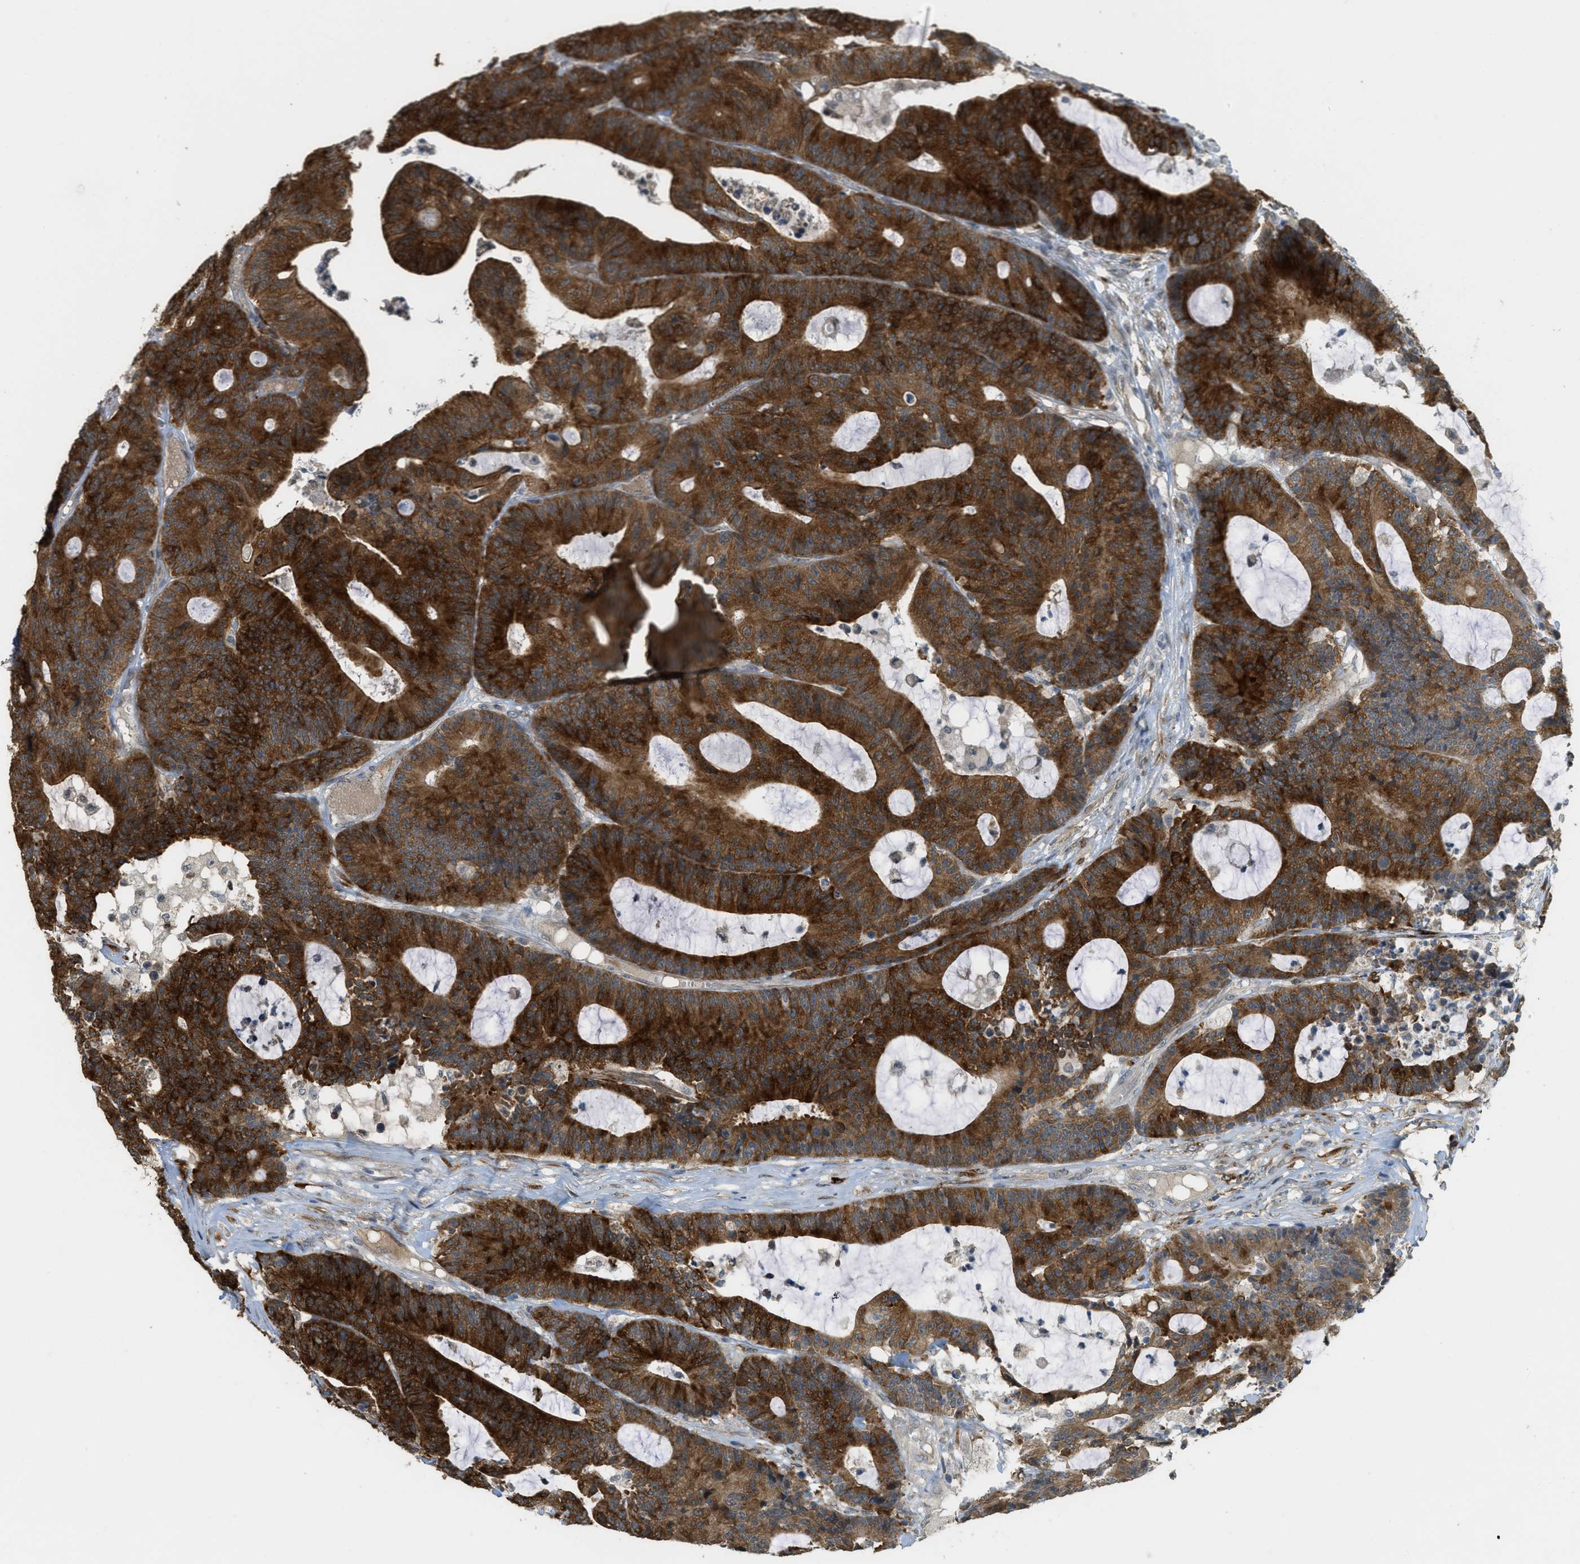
{"staining": {"intensity": "strong", "quantity": ">75%", "location": "cytoplasmic/membranous"}, "tissue": "colorectal cancer", "cell_type": "Tumor cells", "image_type": "cancer", "snomed": [{"axis": "morphology", "description": "Adenocarcinoma, NOS"}, {"axis": "topography", "description": "Colon"}], "caption": "Human colorectal cancer (adenocarcinoma) stained with a brown dye reveals strong cytoplasmic/membranous positive expression in approximately >75% of tumor cells.", "gene": "IGF2BP2", "patient": {"sex": "female", "age": 84}}